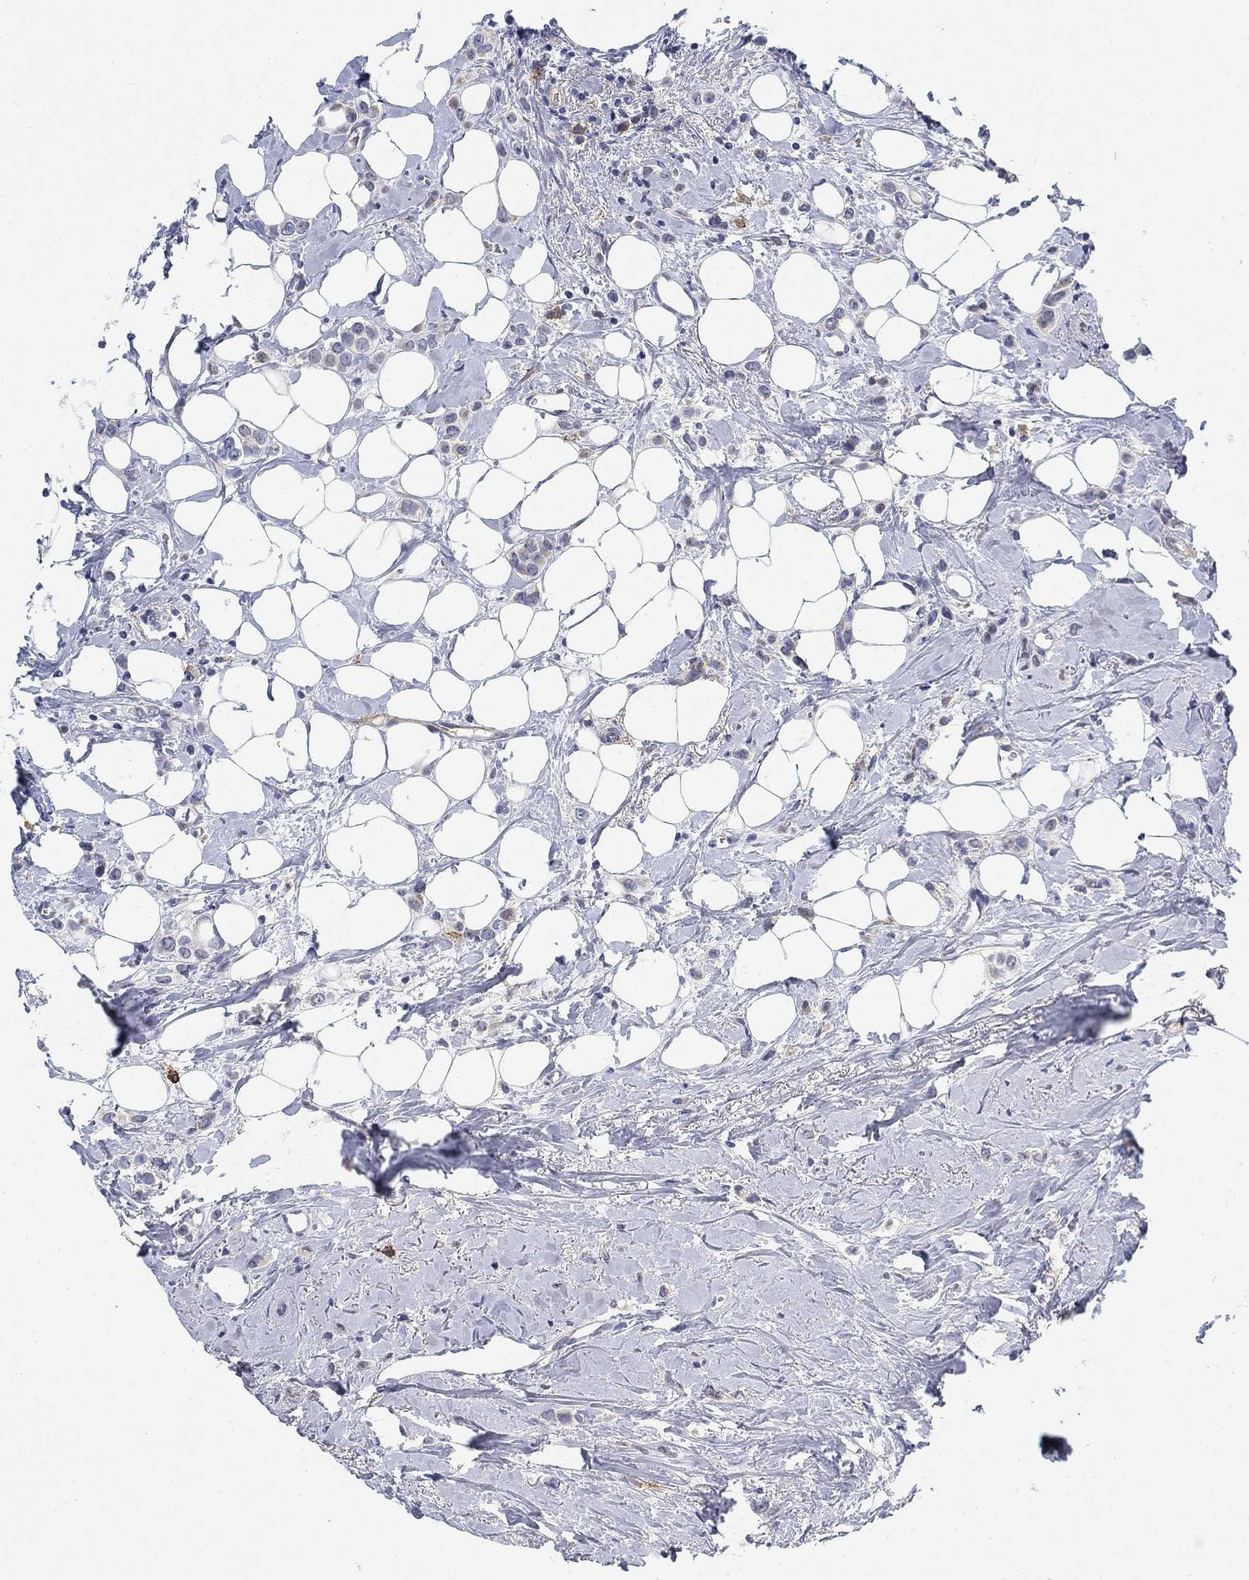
{"staining": {"intensity": "negative", "quantity": "none", "location": "none"}, "tissue": "breast cancer", "cell_type": "Tumor cells", "image_type": "cancer", "snomed": [{"axis": "morphology", "description": "Lobular carcinoma"}, {"axis": "topography", "description": "Breast"}], "caption": "Breast lobular carcinoma stained for a protein using IHC displays no positivity tumor cells.", "gene": "SLC2A5", "patient": {"sex": "female", "age": 66}}